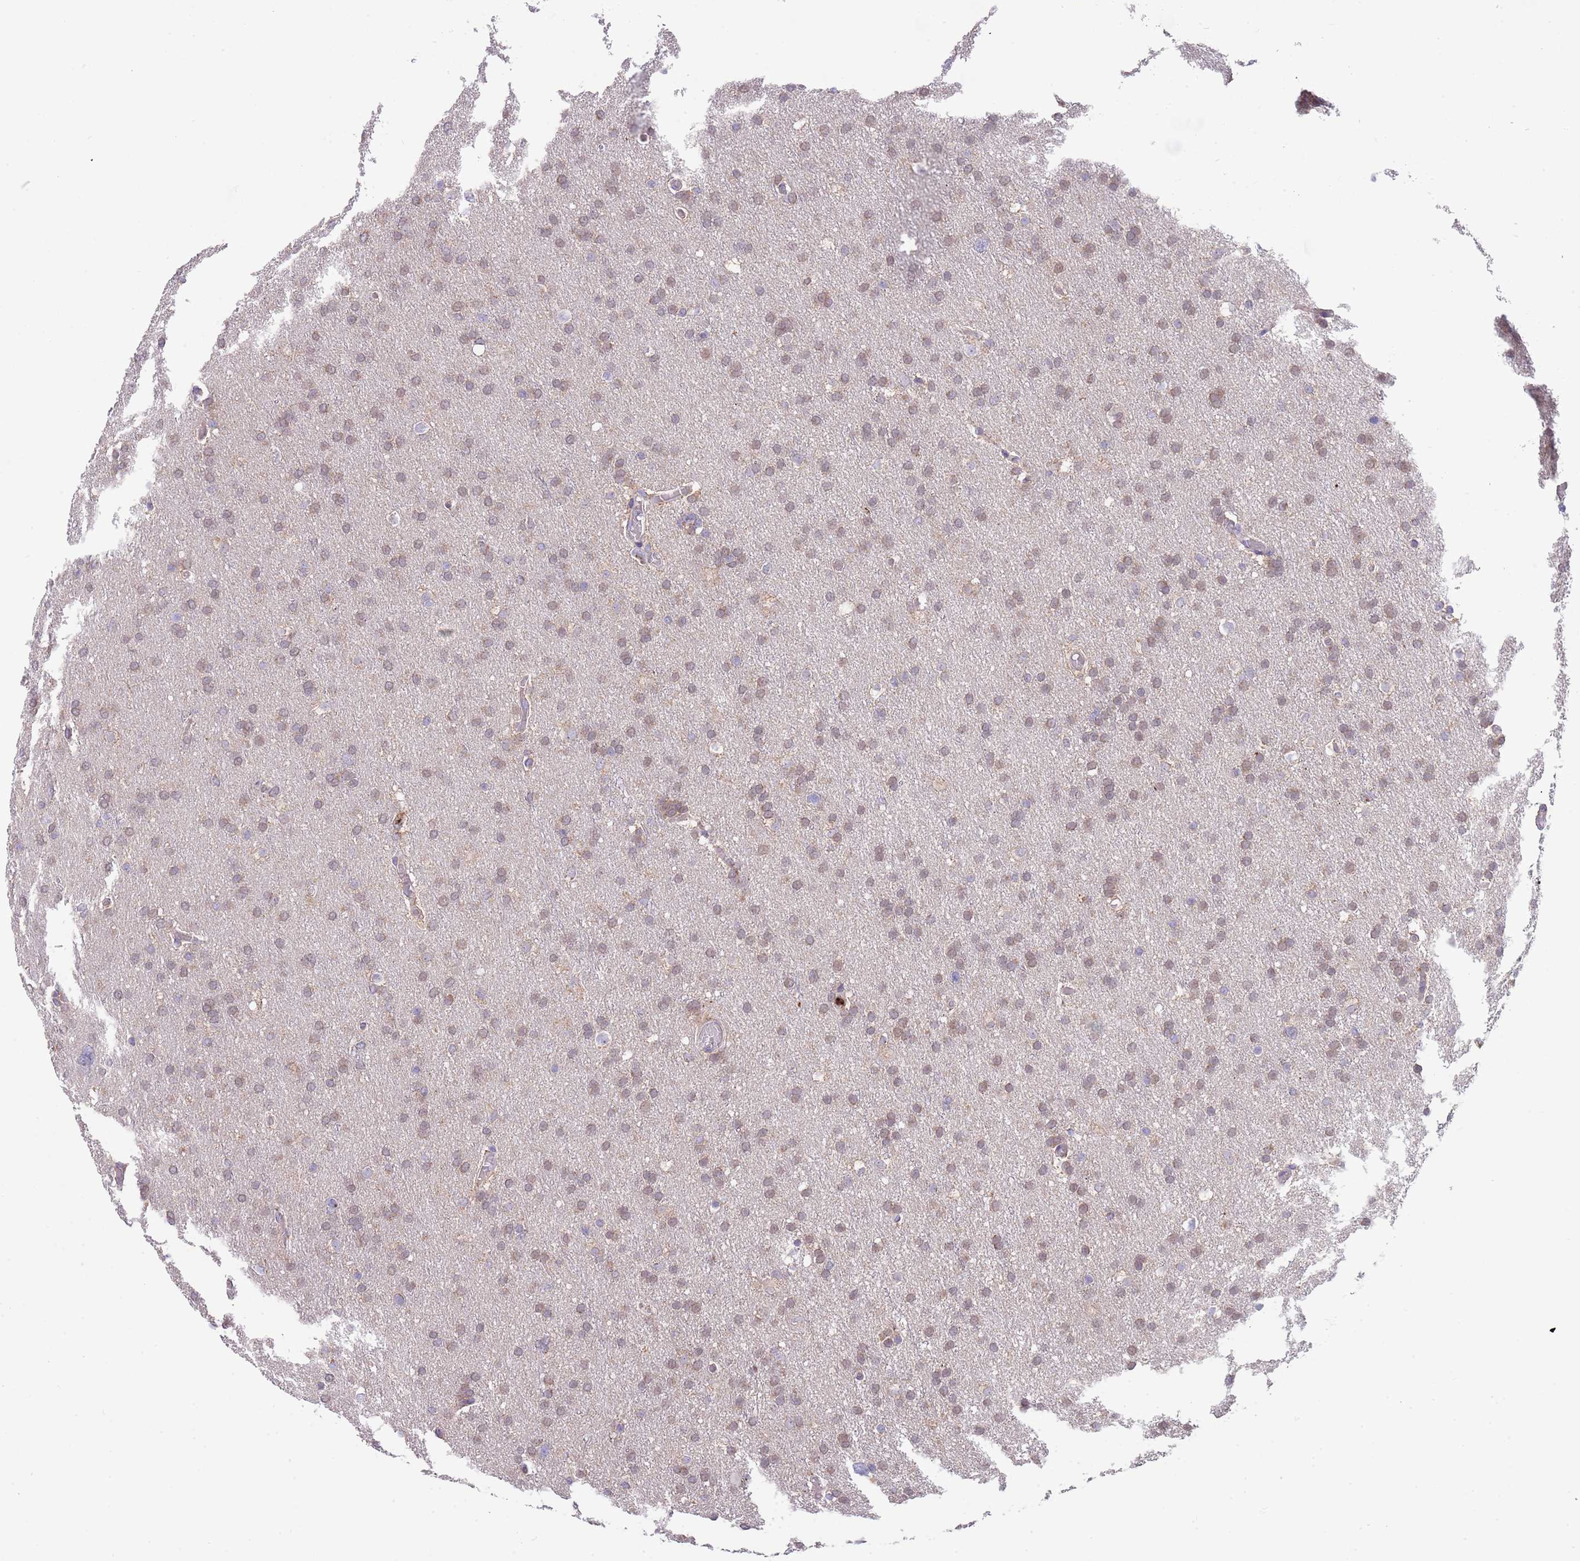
{"staining": {"intensity": "weak", "quantity": ">75%", "location": "cytoplasmic/membranous"}, "tissue": "glioma", "cell_type": "Tumor cells", "image_type": "cancer", "snomed": [{"axis": "morphology", "description": "Glioma, malignant, High grade"}, {"axis": "topography", "description": "Cerebral cortex"}], "caption": "Immunohistochemical staining of human glioma exhibits low levels of weak cytoplasmic/membranous protein staining in approximately >75% of tumor cells.", "gene": "DDT", "patient": {"sex": "female", "age": 36}}